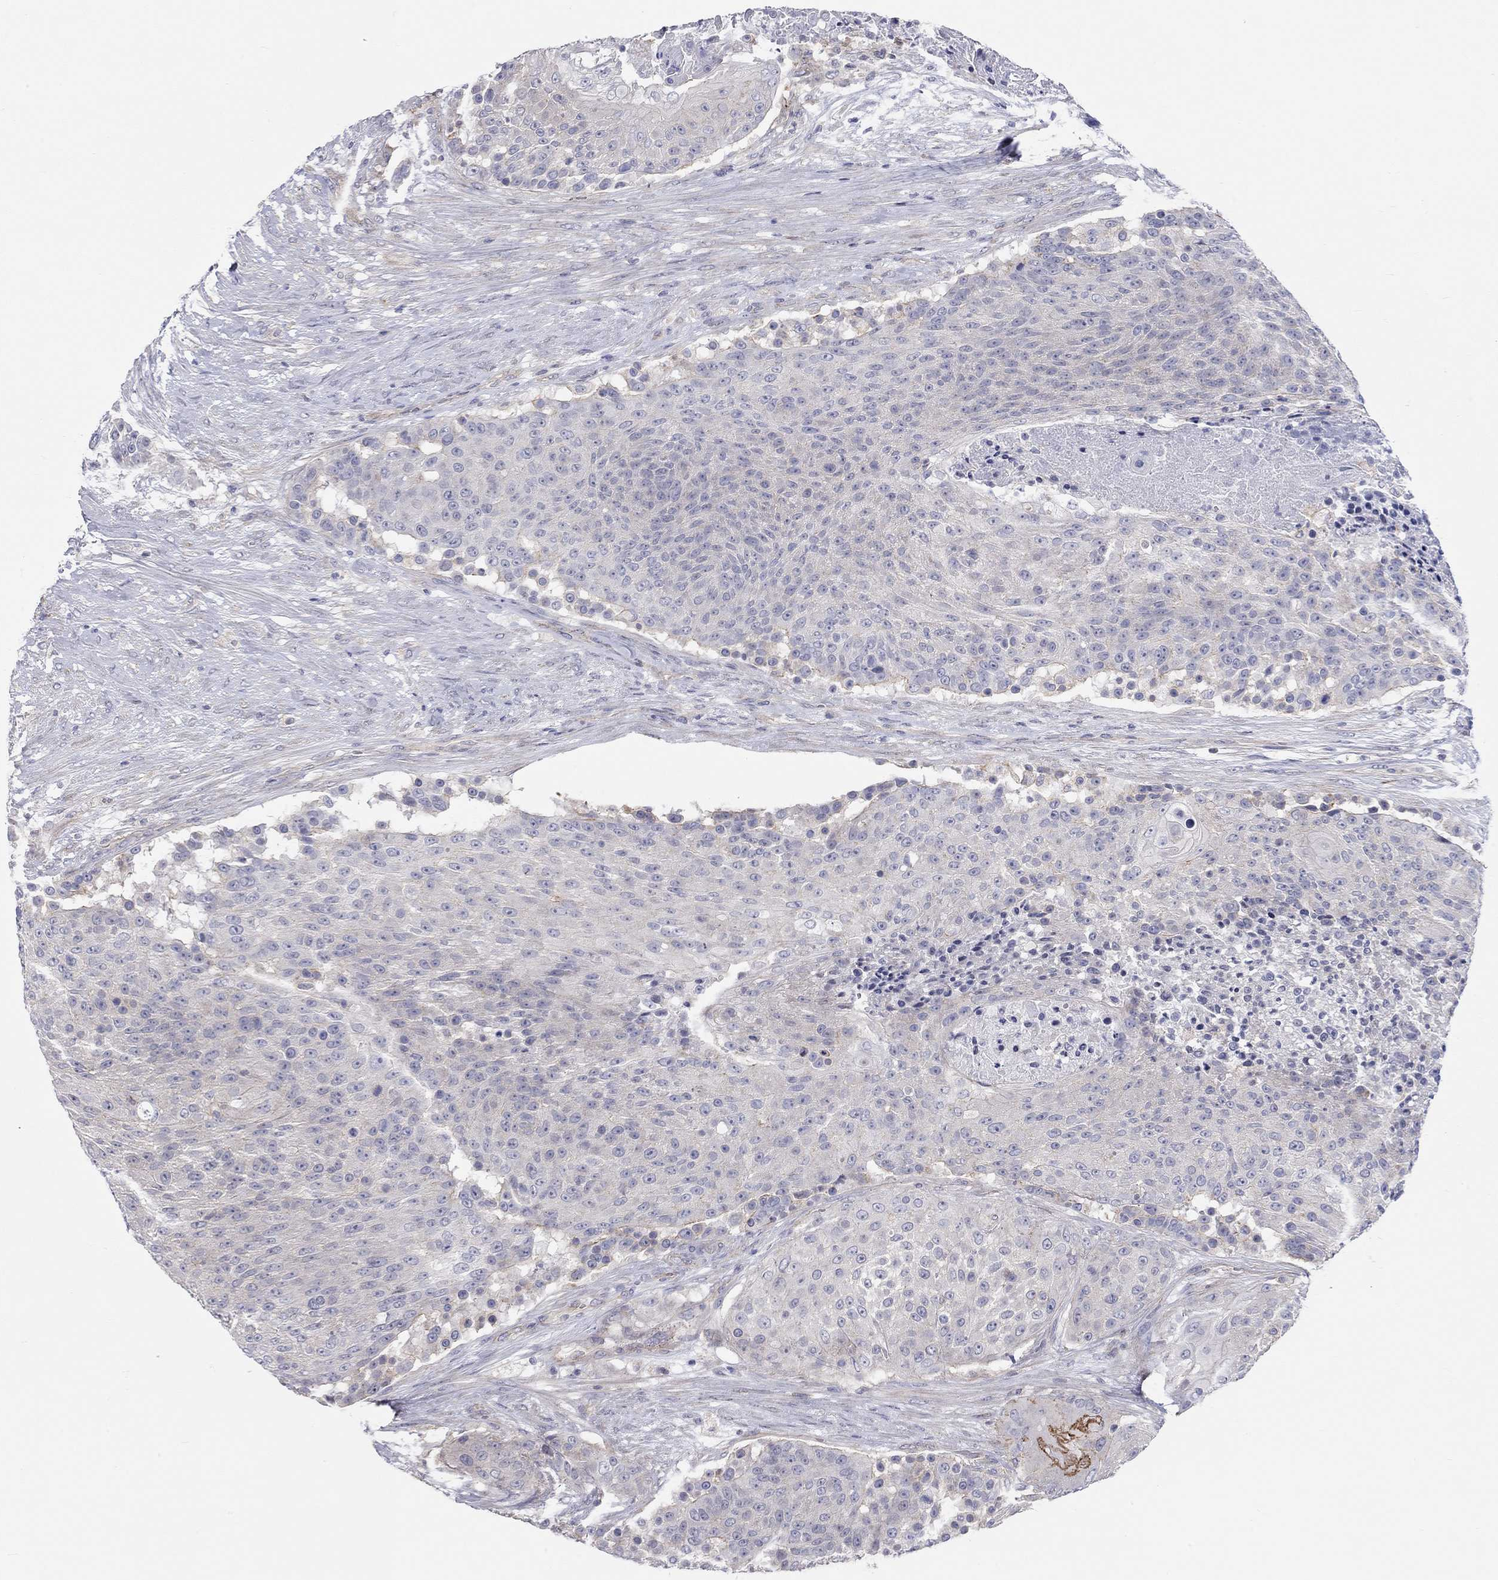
{"staining": {"intensity": "weak", "quantity": "<25%", "location": "cytoplasmic/membranous"}, "tissue": "urothelial cancer", "cell_type": "Tumor cells", "image_type": "cancer", "snomed": [{"axis": "morphology", "description": "Urothelial carcinoma, High grade"}, {"axis": "topography", "description": "Urinary bladder"}], "caption": "Urothelial carcinoma (high-grade) was stained to show a protein in brown. There is no significant positivity in tumor cells. (DAB immunohistochemistry (IHC) with hematoxylin counter stain).", "gene": "PCDHGA10", "patient": {"sex": "female", "age": 63}}